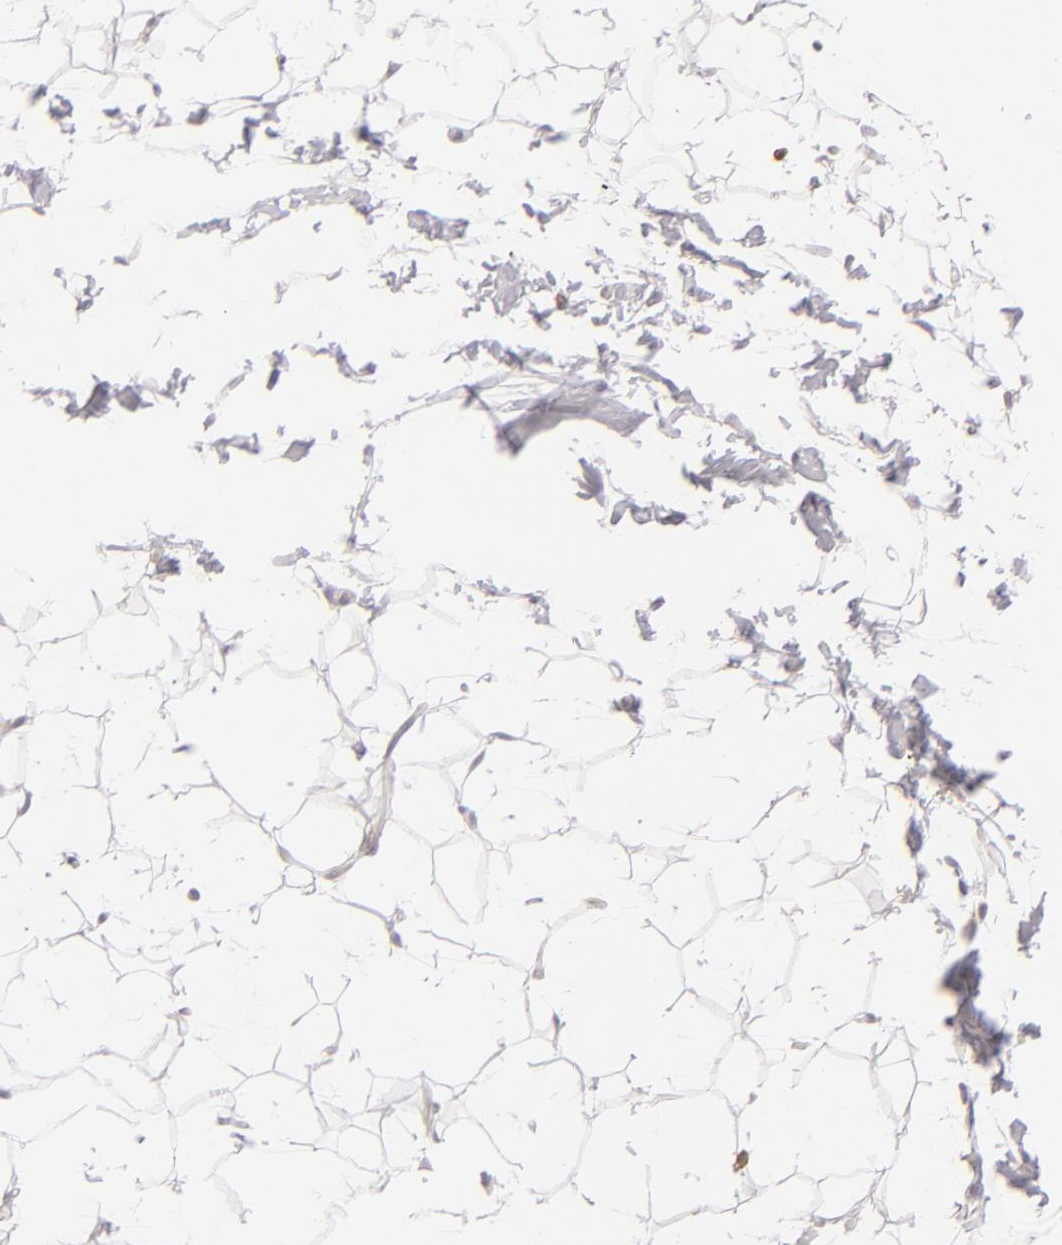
{"staining": {"intensity": "negative", "quantity": "none", "location": "none"}, "tissue": "adipose tissue", "cell_type": "Adipocytes", "image_type": "normal", "snomed": [{"axis": "morphology", "description": "Normal tissue, NOS"}, {"axis": "topography", "description": "Soft tissue"}], "caption": "Immunohistochemical staining of benign adipose tissue shows no significant staining in adipocytes. (DAB (3,3'-diaminobenzidine) IHC with hematoxylin counter stain).", "gene": "APOBEC3G", "patient": {"sex": "male", "age": 26}}